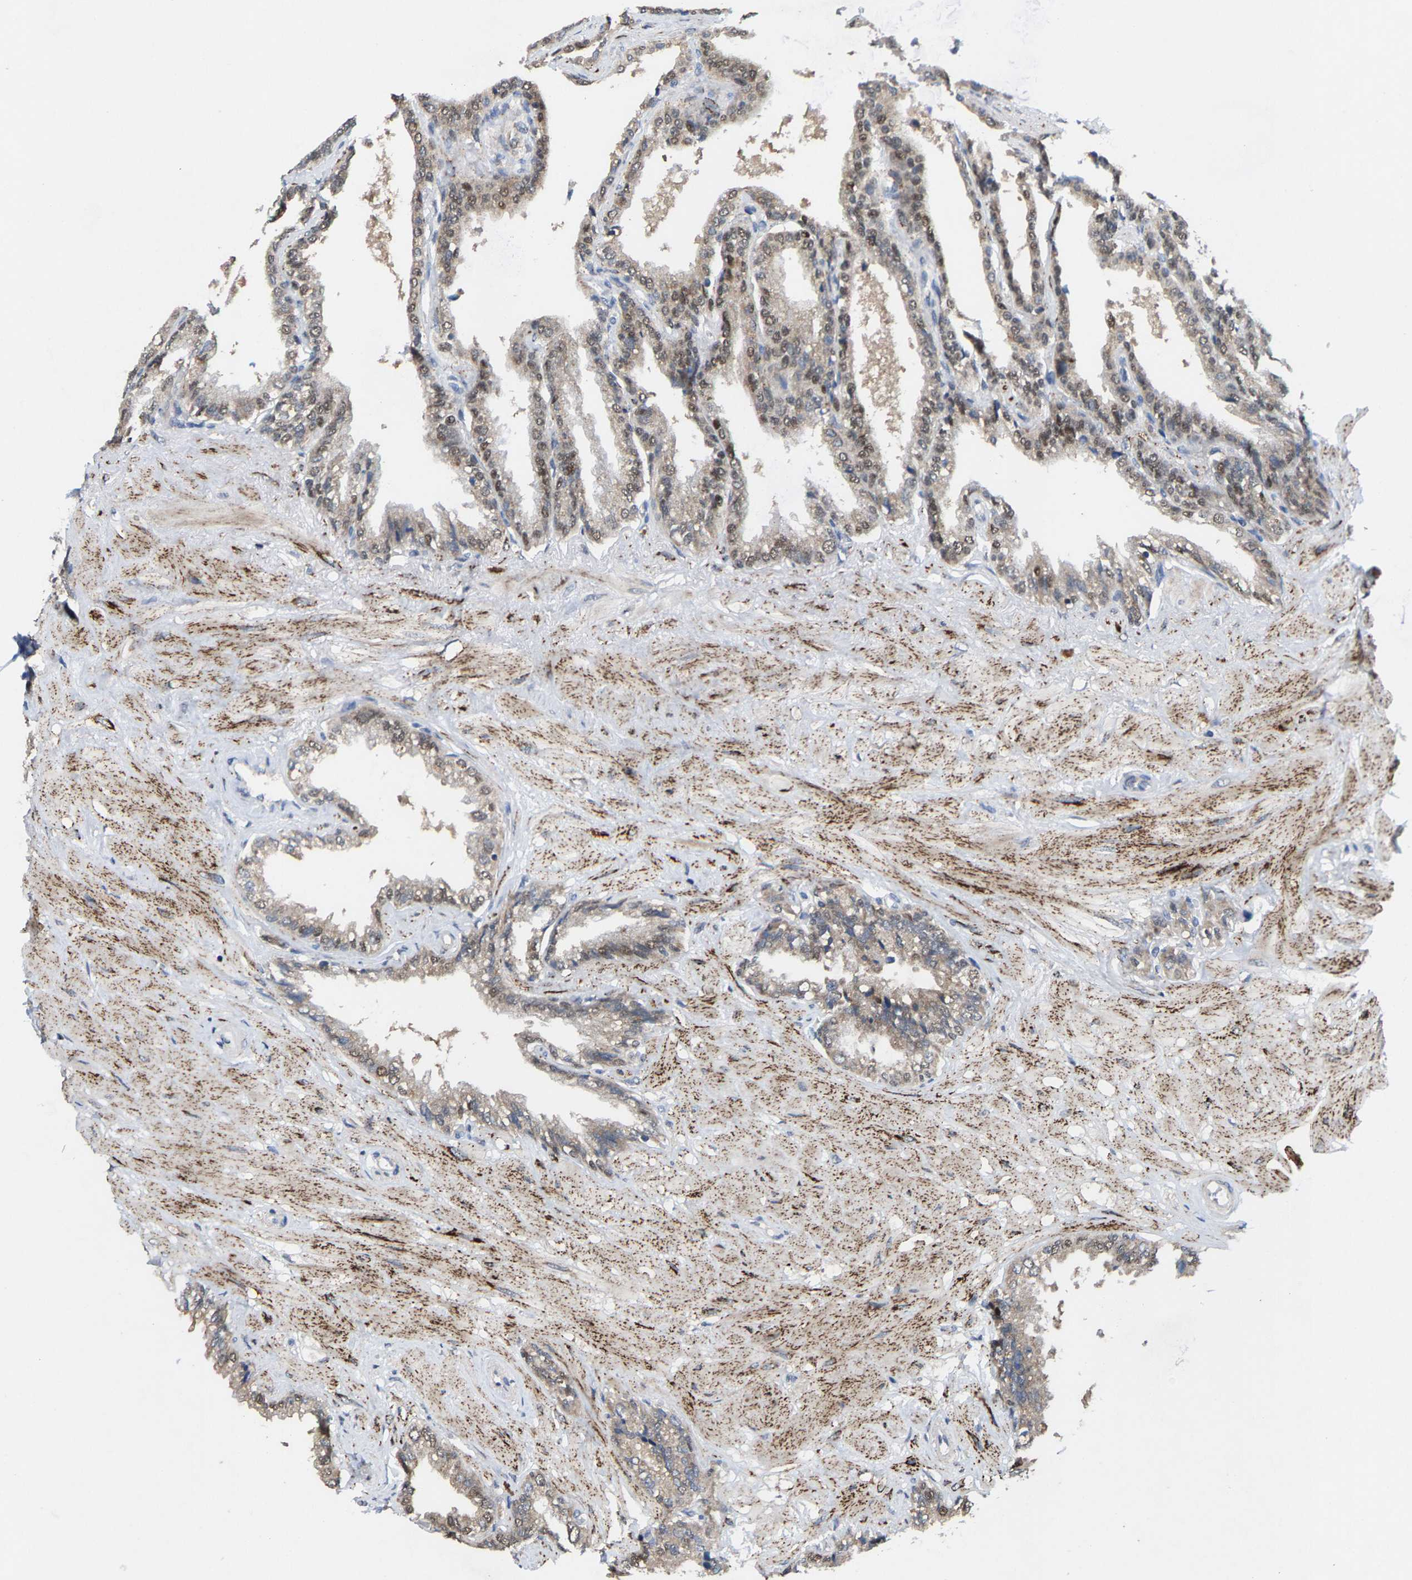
{"staining": {"intensity": "moderate", "quantity": ">75%", "location": "cytoplasmic/membranous,nuclear"}, "tissue": "seminal vesicle", "cell_type": "Glandular cells", "image_type": "normal", "snomed": [{"axis": "morphology", "description": "Normal tissue, NOS"}, {"axis": "topography", "description": "Seminal veicle"}], "caption": "An image showing moderate cytoplasmic/membranous,nuclear staining in approximately >75% of glandular cells in unremarkable seminal vesicle, as visualized by brown immunohistochemical staining.", "gene": "TDRKH", "patient": {"sex": "male", "age": 46}}